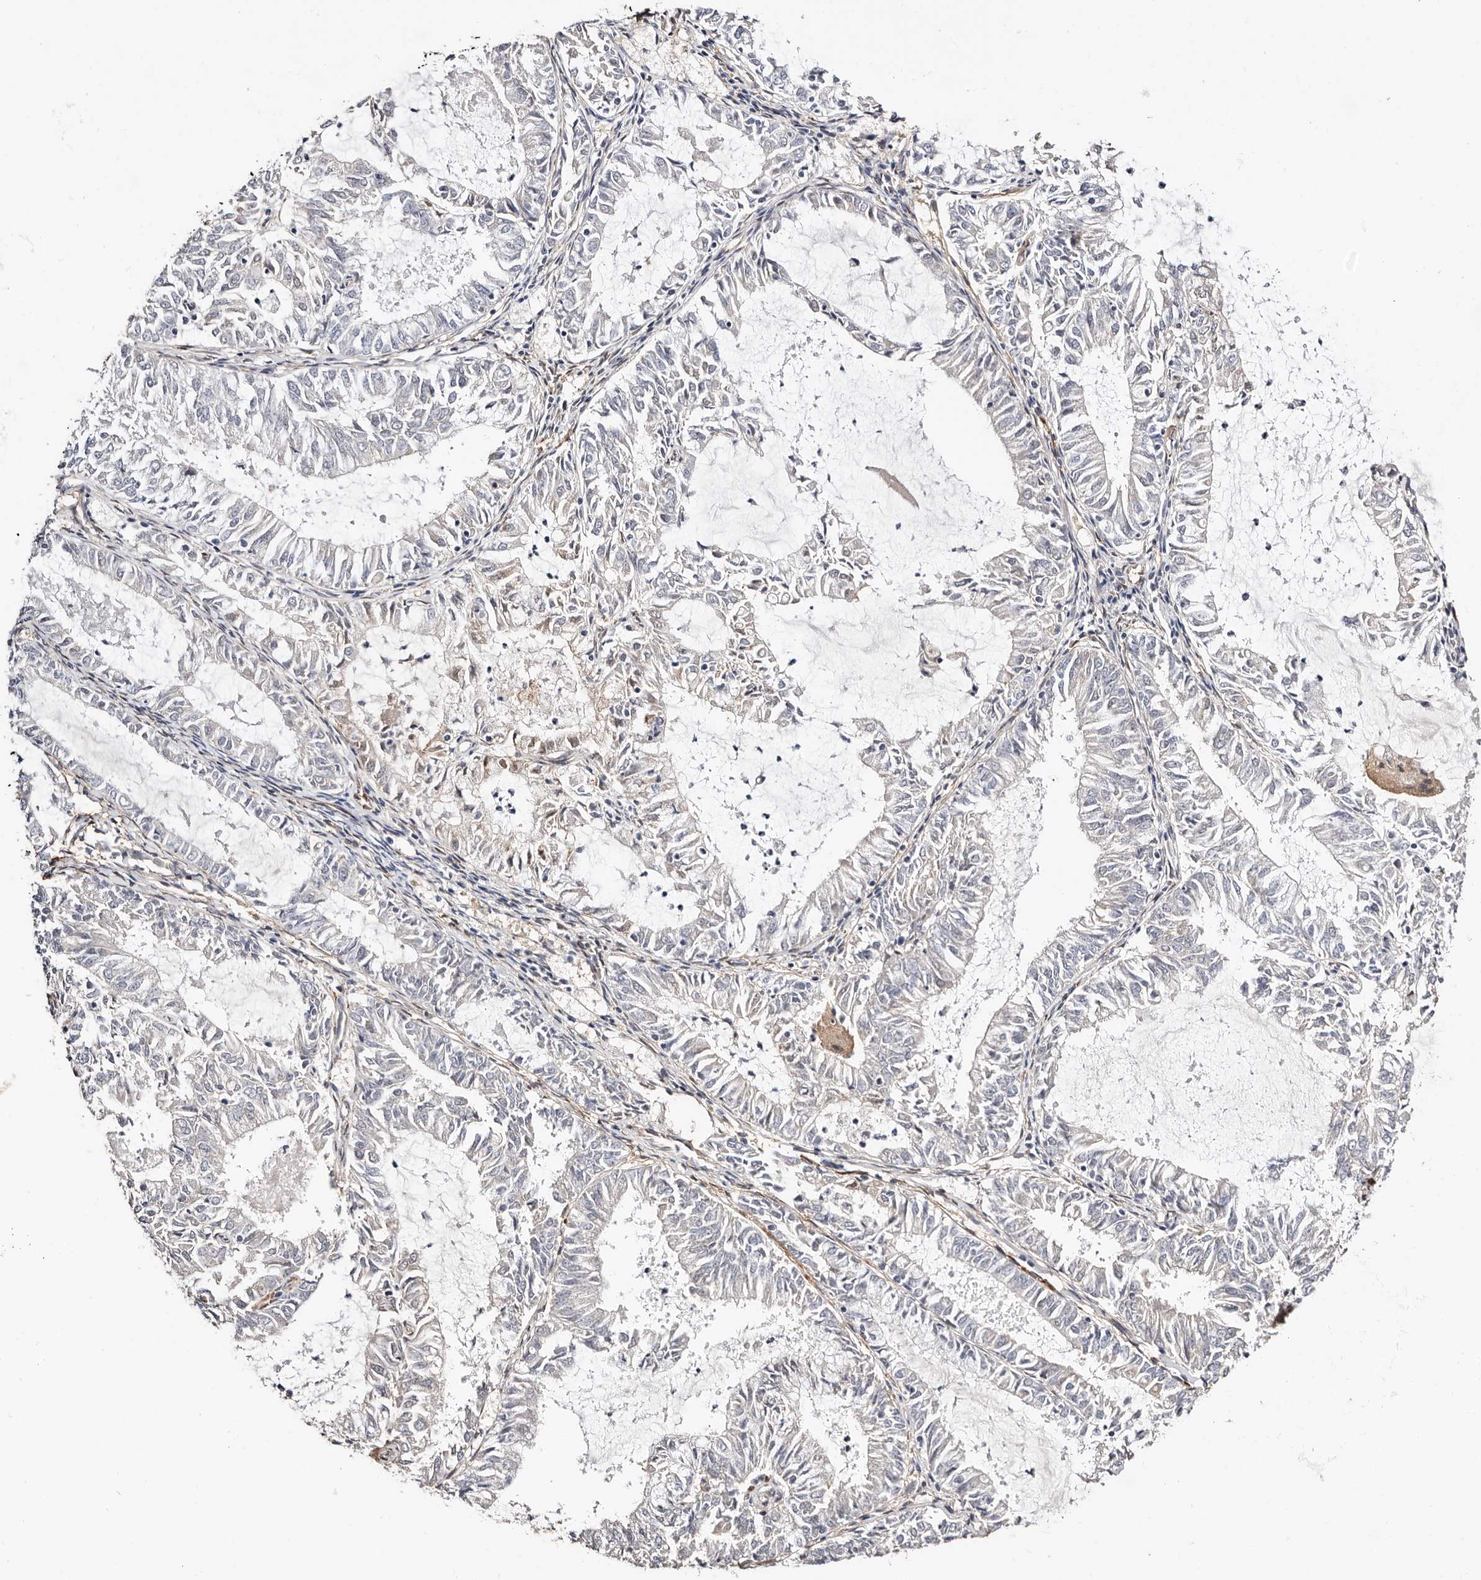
{"staining": {"intensity": "negative", "quantity": "none", "location": "none"}, "tissue": "endometrial cancer", "cell_type": "Tumor cells", "image_type": "cancer", "snomed": [{"axis": "morphology", "description": "Adenocarcinoma, NOS"}, {"axis": "topography", "description": "Endometrium"}], "caption": "There is no significant staining in tumor cells of endometrial adenocarcinoma. Brightfield microscopy of immunohistochemistry stained with DAB (3,3'-diaminobenzidine) (brown) and hematoxylin (blue), captured at high magnification.", "gene": "TGM2", "patient": {"sex": "female", "age": 57}}